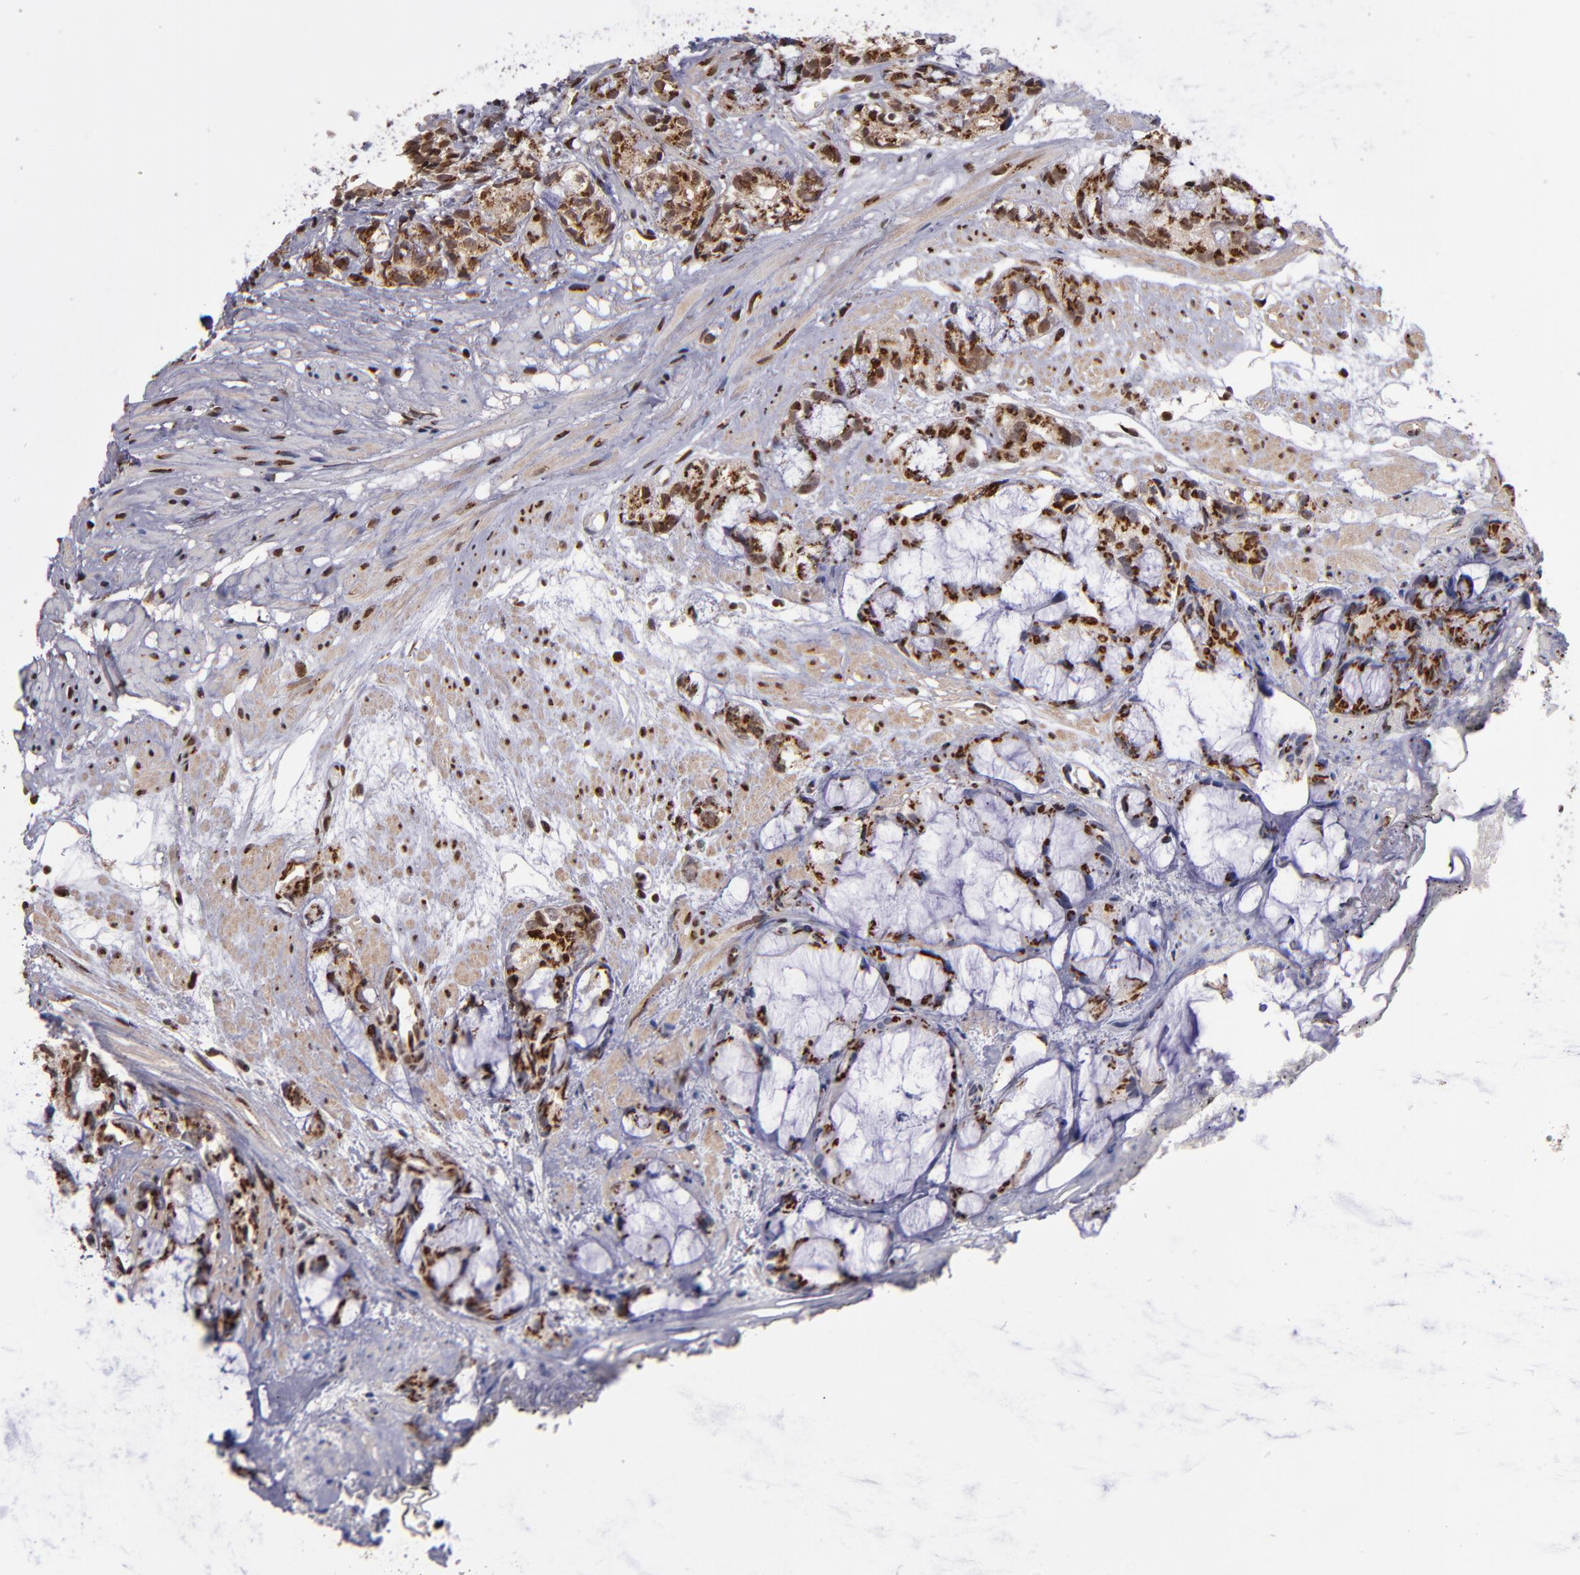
{"staining": {"intensity": "strong", "quantity": ">75%", "location": "cytoplasmic/membranous,nuclear"}, "tissue": "prostate cancer", "cell_type": "Tumor cells", "image_type": "cancer", "snomed": [{"axis": "morphology", "description": "Adenocarcinoma, High grade"}, {"axis": "topography", "description": "Prostate"}], "caption": "A histopathology image of human prostate cancer (high-grade adenocarcinoma) stained for a protein reveals strong cytoplasmic/membranous and nuclear brown staining in tumor cells. (Brightfield microscopy of DAB IHC at high magnification).", "gene": "CSDC2", "patient": {"sex": "male", "age": 85}}